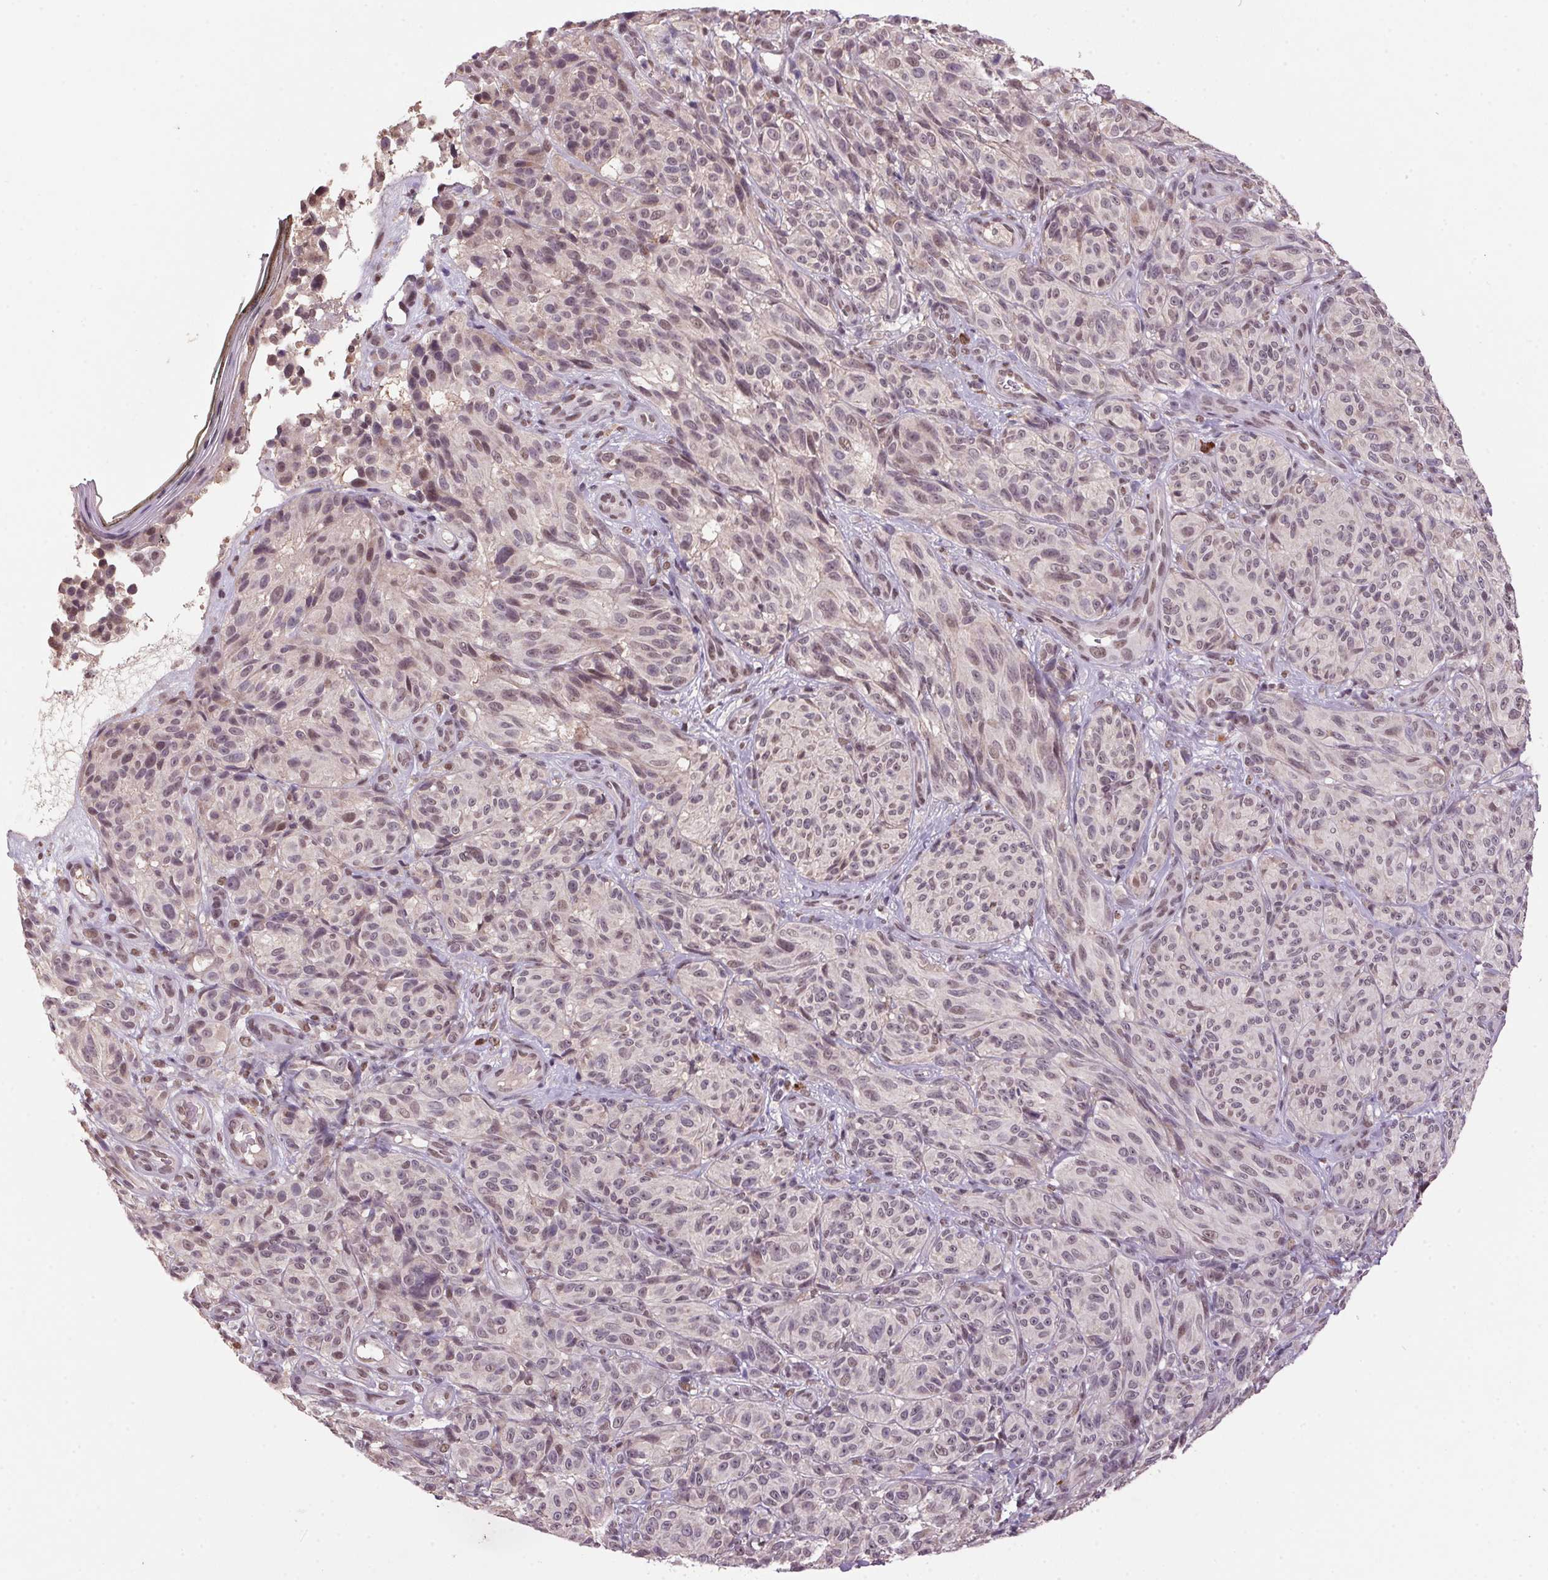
{"staining": {"intensity": "weak", "quantity": "25%-75%", "location": "nuclear"}, "tissue": "melanoma", "cell_type": "Tumor cells", "image_type": "cancer", "snomed": [{"axis": "morphology", "description": "Malignant melanoma, NOS"}, {"axis": "topography", "description": "Skin"}], "caption": "IHC staining of malignant melanoma, which demonstrates low levels of weak nuclear staining in approximately 25%-75% of tumor cells indicating weak nuclear protein positivity. The staining was performed using DAB (brown) for protein detection and nuclei were counterstained in hematoxylin (blue).", "gene": "ZBTB4", "patient": {"sex": "female", "age": 85}}